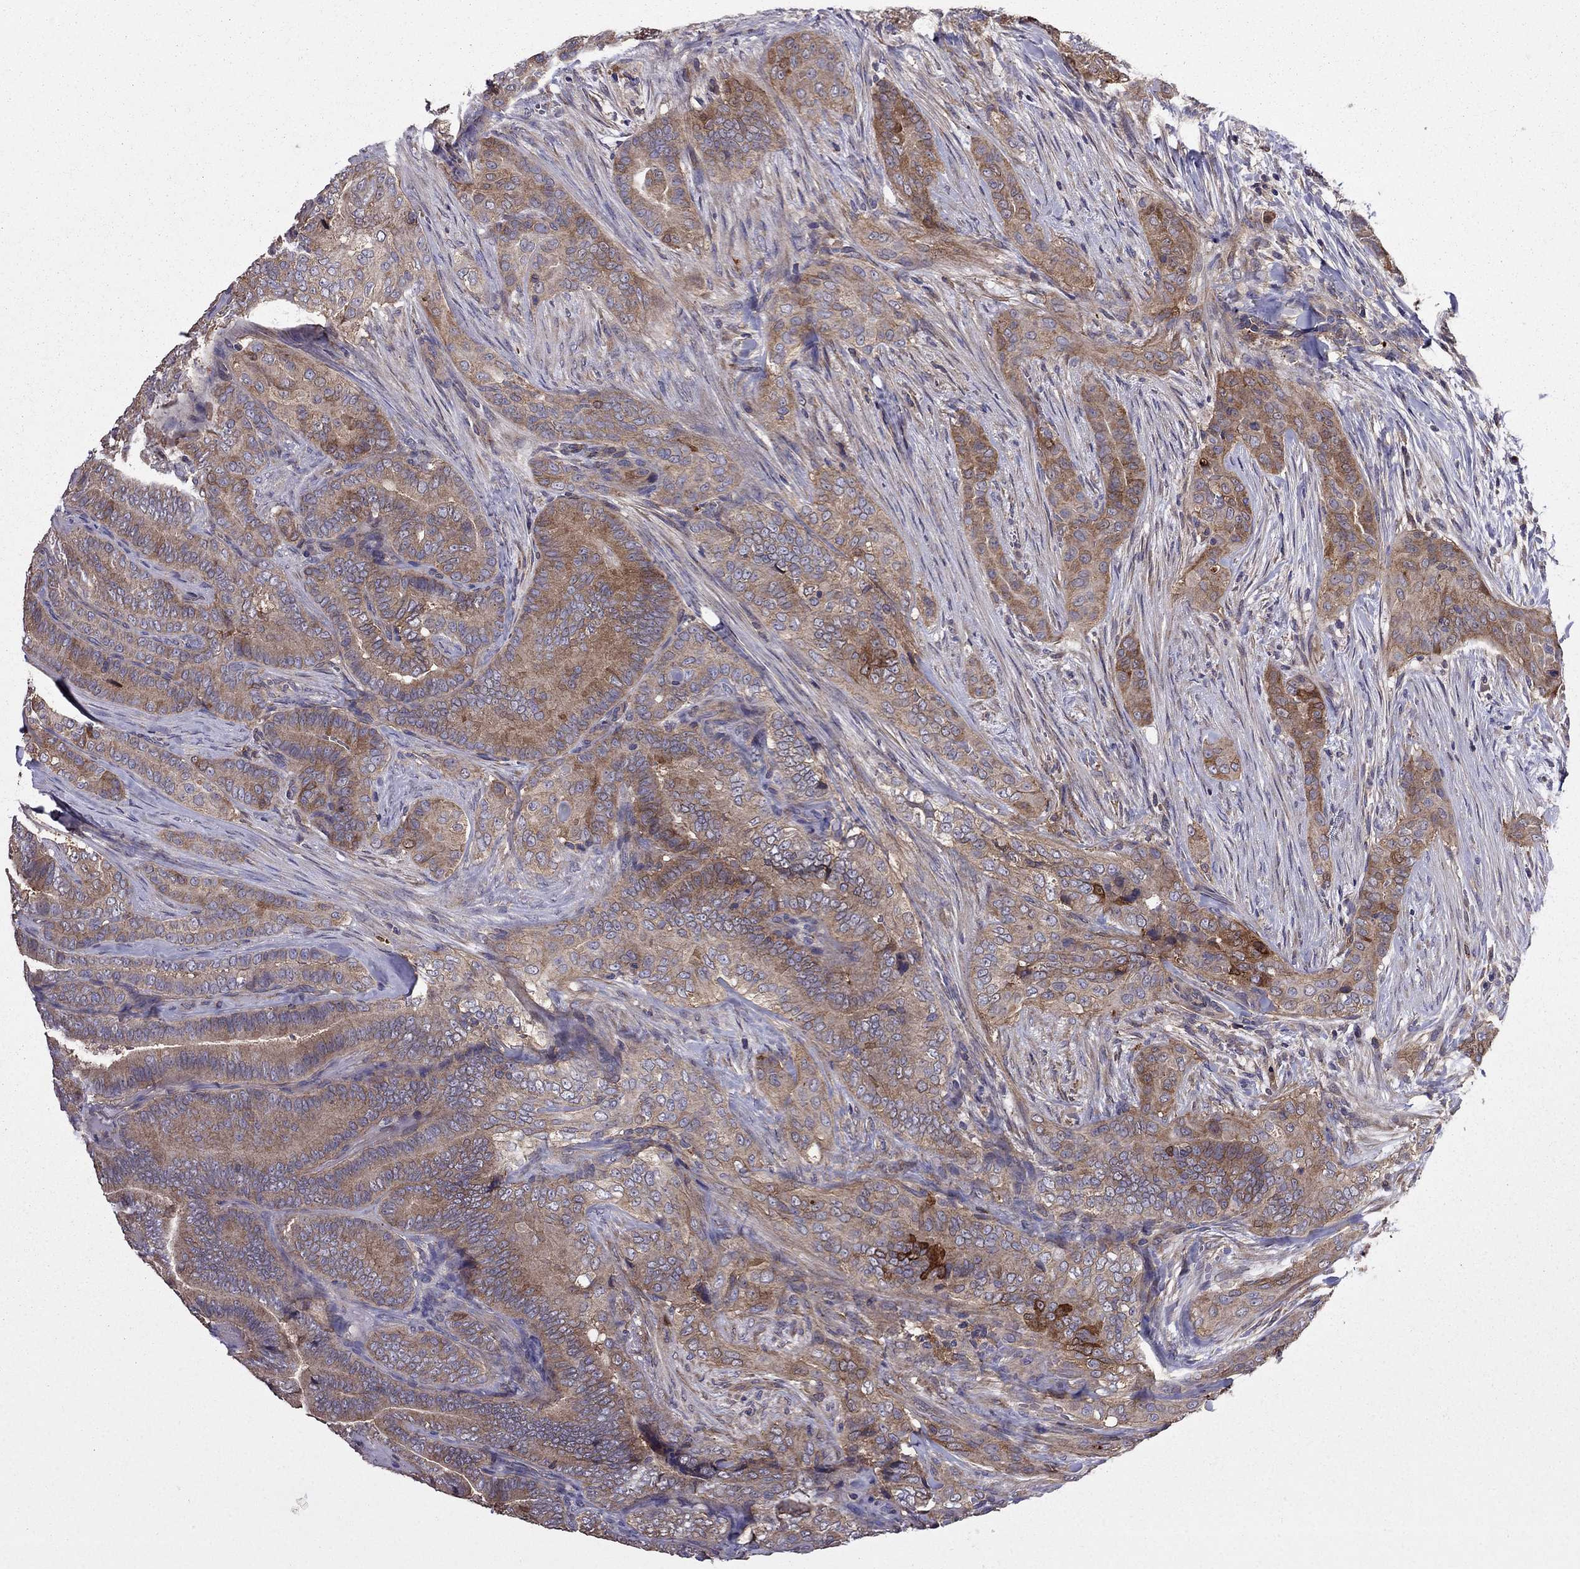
{"staining": {"intensity": "moderate", "quantity": ">75%", "location": "cytoplasmic/membranous"}, "tissue": "thyroid cancer", "cell_type": "Tumor cells", "image_type": "cancer", "snomed": [{"axis": "morphology", "description": "Papillary adenocarcinoma, NOS"}, {"axis": "topography", "description": "Thyroid gland"}], "caption": "Immunohistochemistry (DAB) staining of human thyroid papillary adenocarcinoma demonstrates moderate cytoplasmic/membranous protein positivity in approximately >75% of tumor cells.", "gene": "ITGB1", "patient": {"sex": "male", "age": 61}}